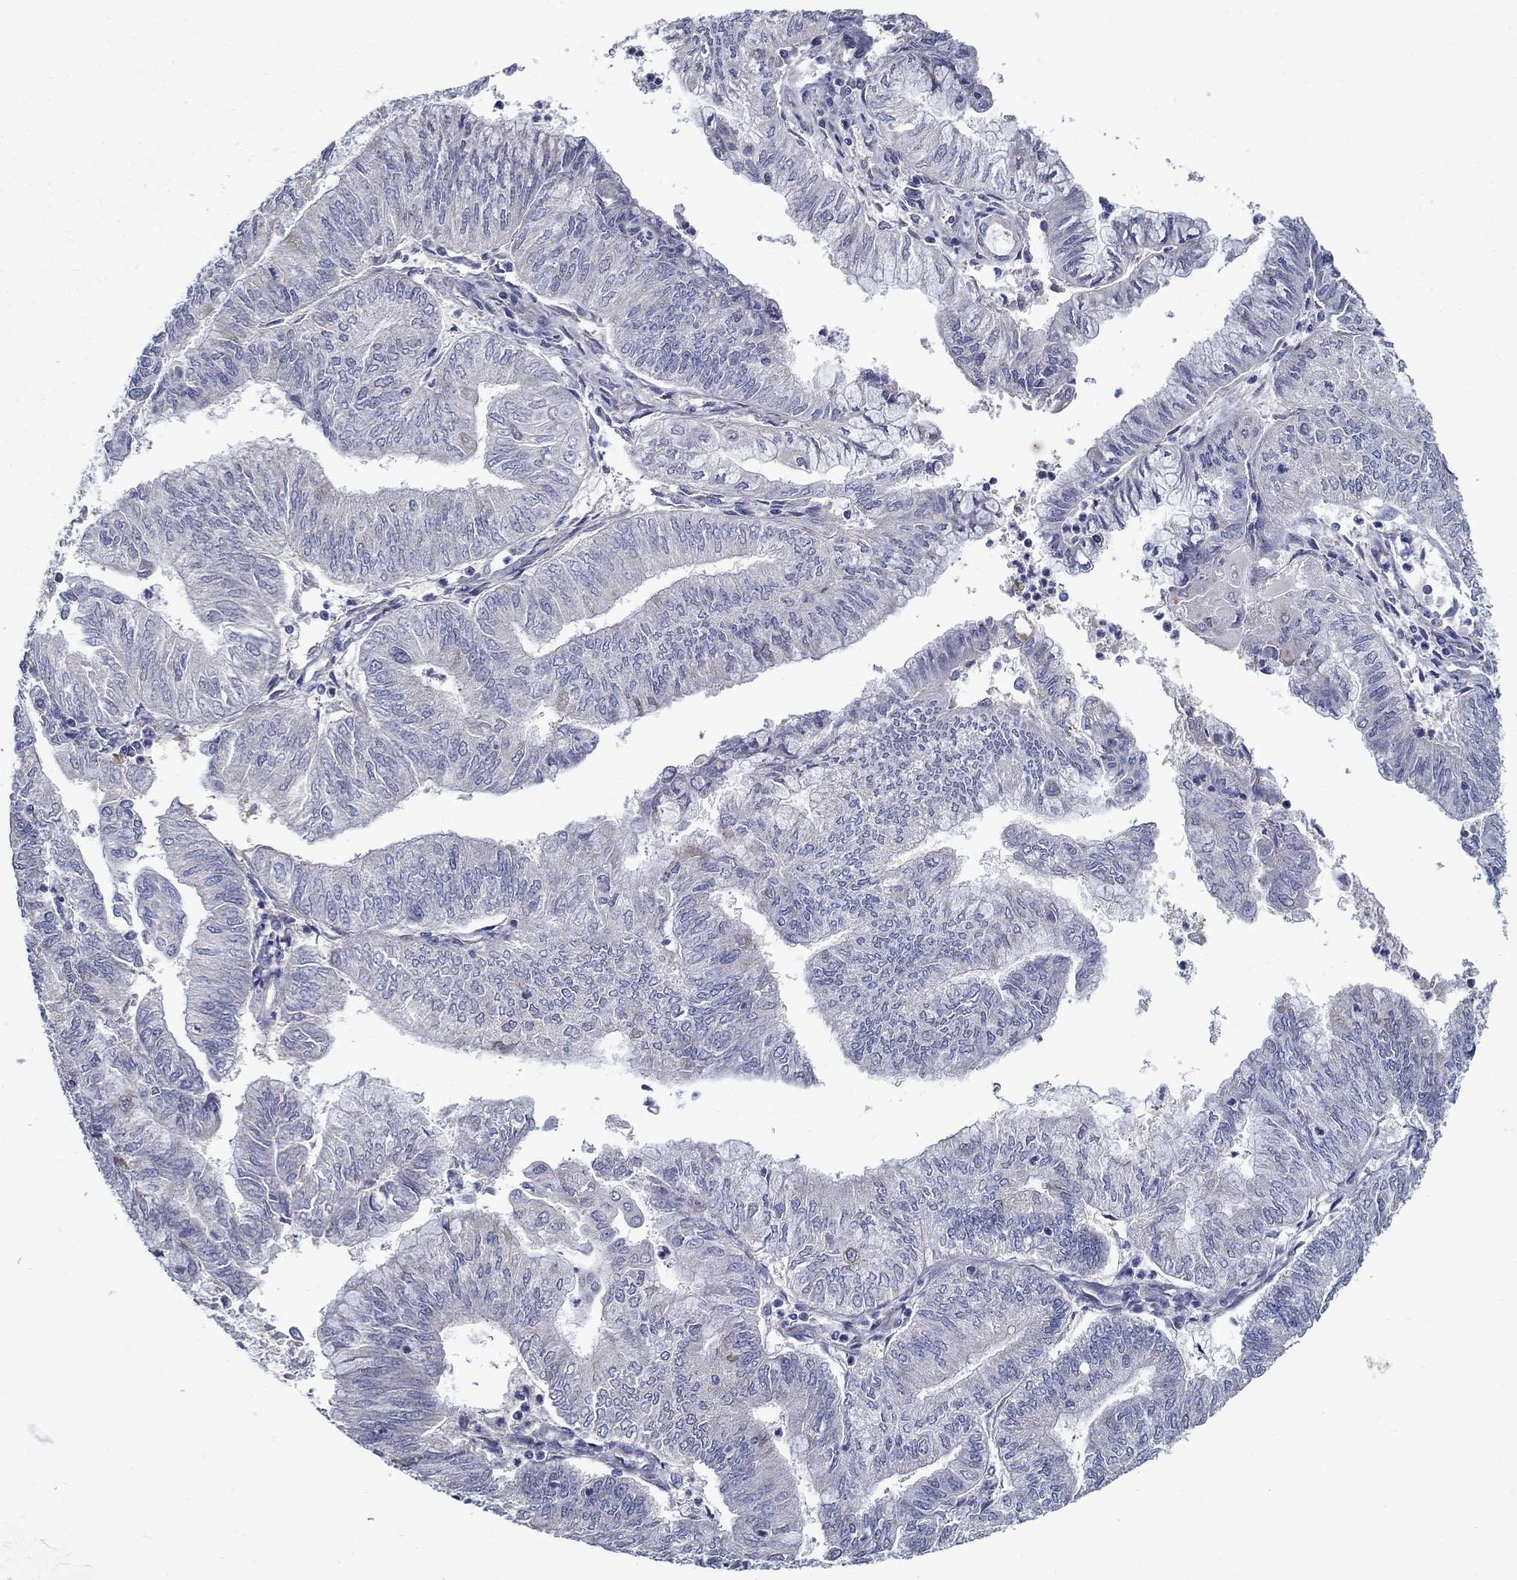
{"staining": {"intensity": "negative", "quantity": "none", "location": "none"}, "tissue": "endometrial cancer", "cell_type": "Tumor cells", "image_type": "cancer", "snomed": [{"axis": "morphology", "description": "Adenocarcinoma, NOS"}, {"axis": "topography", "description": "Endometrium"}], "caption": "Tumor cells are negative for brown protein staining in endometrial cancer (adenocarcinoma). Brightfield microscopy of immunohistochemistry (IHC) stained with DAB (brown) and hematoxylin (blue), captured at high magnification.", "gene": "LACTB2", "patient": {"sex": "female", "age": 59}}